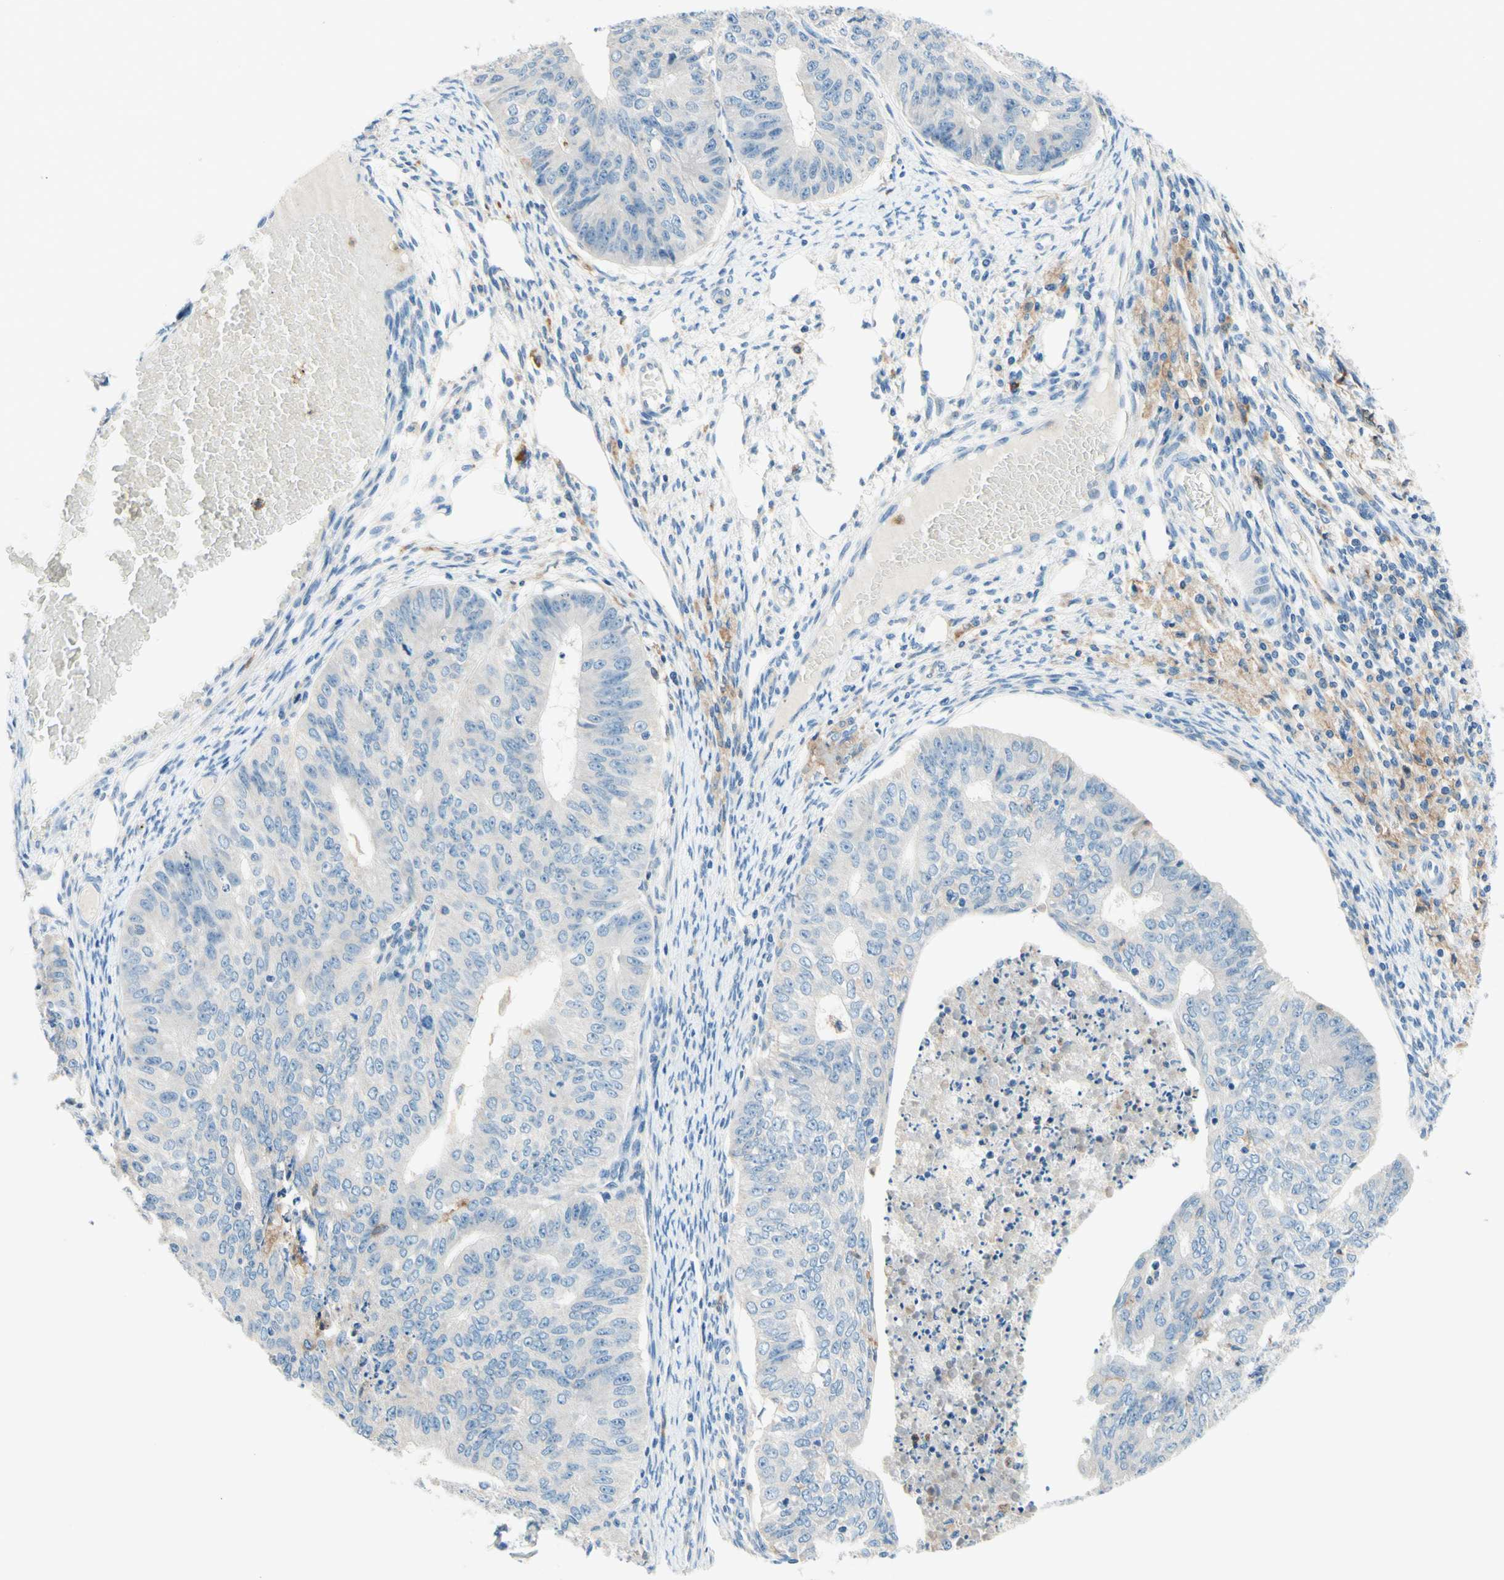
{"staining": {"intensity": "negative", "quantity": "none", "location": "none"}, "tissue": "endometrial cancer", "cell_type": "Tumor cells", "image_type": "cancer", "snomed": [{"axis": "morphology", "description": "Adenocarcinoma, NOS"}, {"axis": "topography", "description": "Endometrium"}], "caption": "DAB immunohistochemical staining of endometrial adenocarcinoma reveals no significant expression in tumor cells.", "gene": "SIGLEC9", "patient": {"sex": "female", "age": 32}}